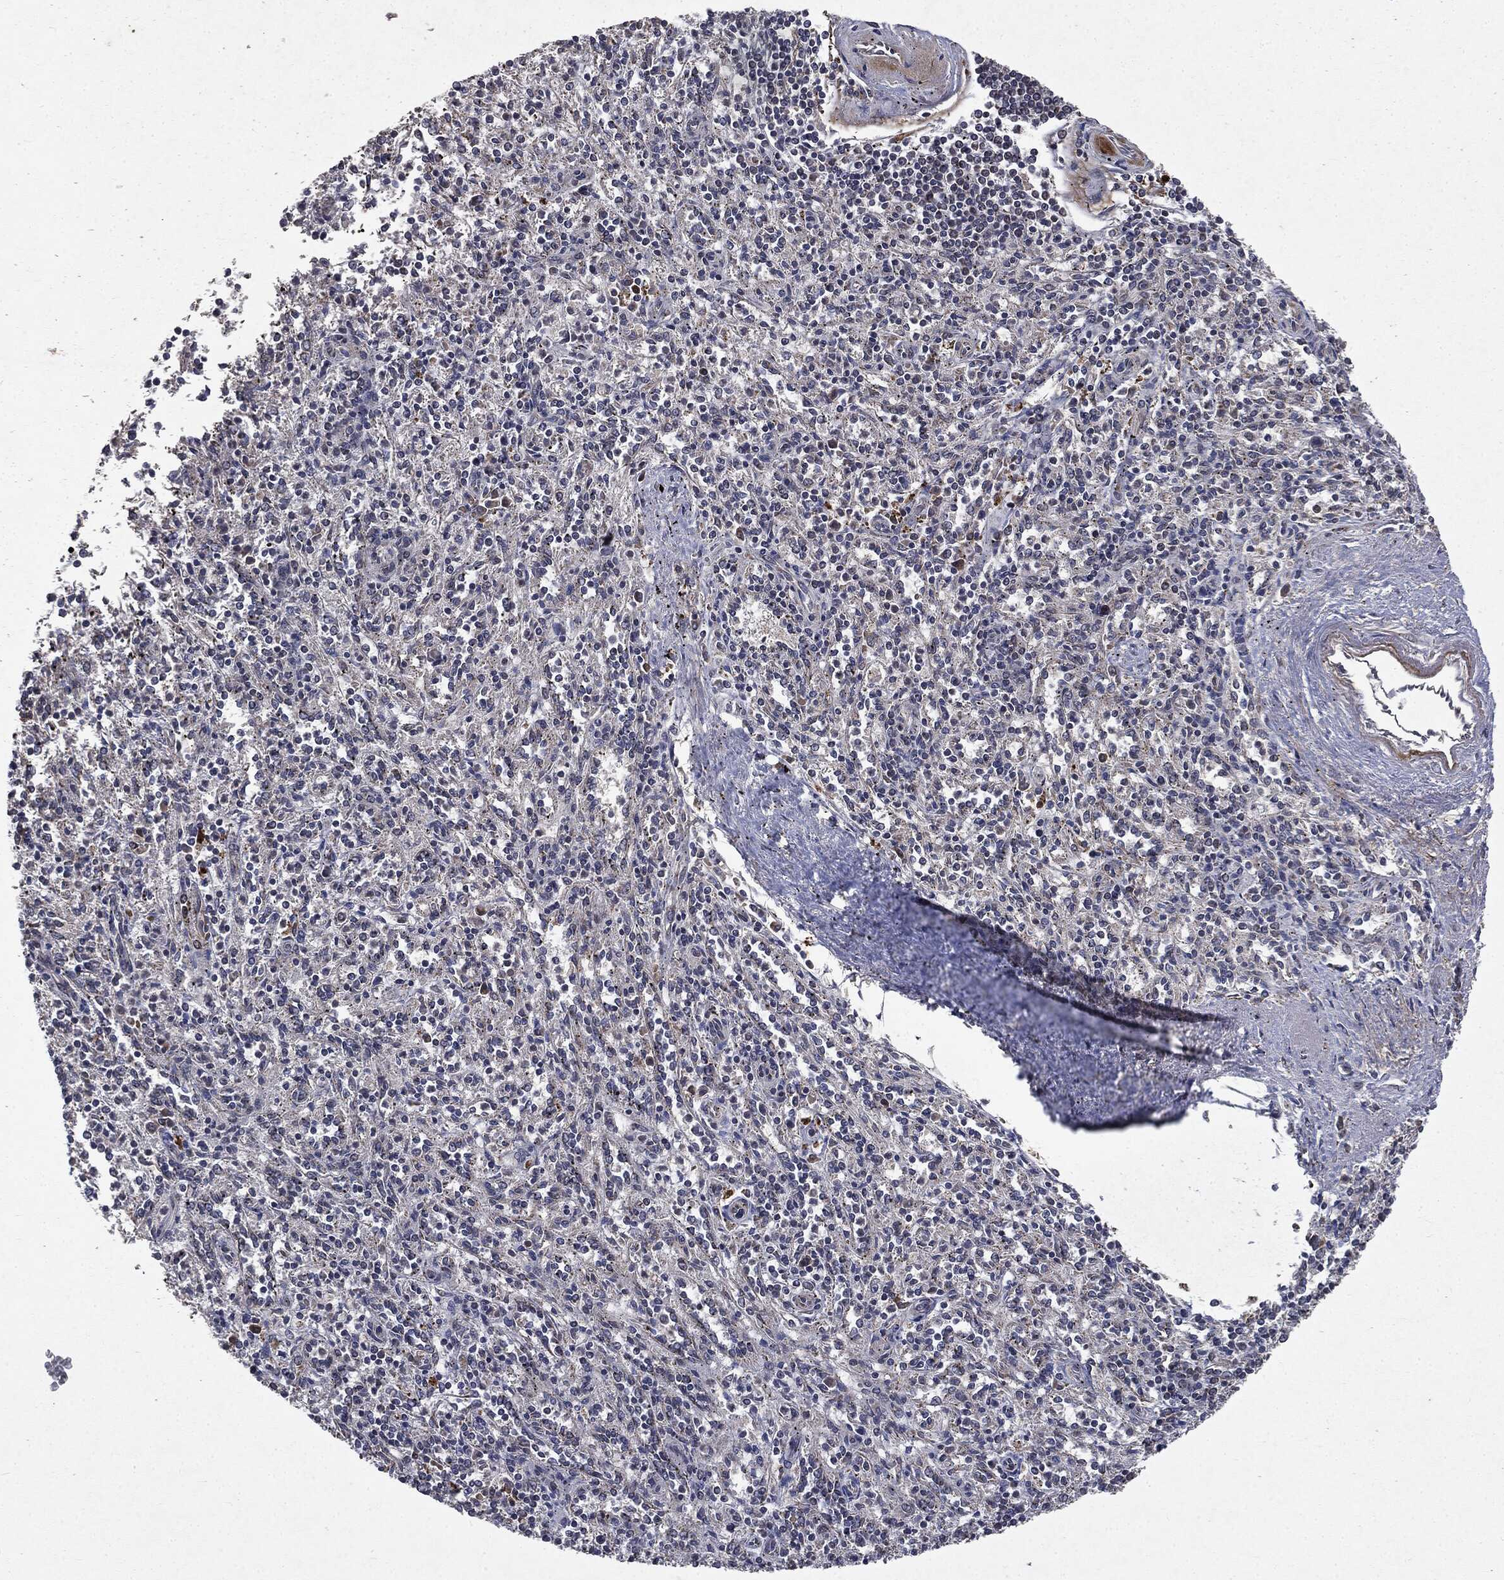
{"staining": {"intensity": "moderate", "quantity": "<25%", "location": "cytoplasmic/membranous"}, "tissue": "spleen", "cell_type": "Cells in red pulp", "image_type": "normal", "snomed": [{"axis": "morphology", "description": "Normal tissue, NOS"}, {"axis": "topography", "description": "Spleen"}], "caption": "Spleen stained with DAB immunohistochemistry demonstrates low levels of moderate cytoplasmic/membranous positivity in about <25% of cells in red pulp. (DAB (3,3'-diaminobenzidine) = brown stain, brightfield microscopy at high magnification).", "gene": "PLPPR2", "patient": {"sex": "male", "age": 69}}